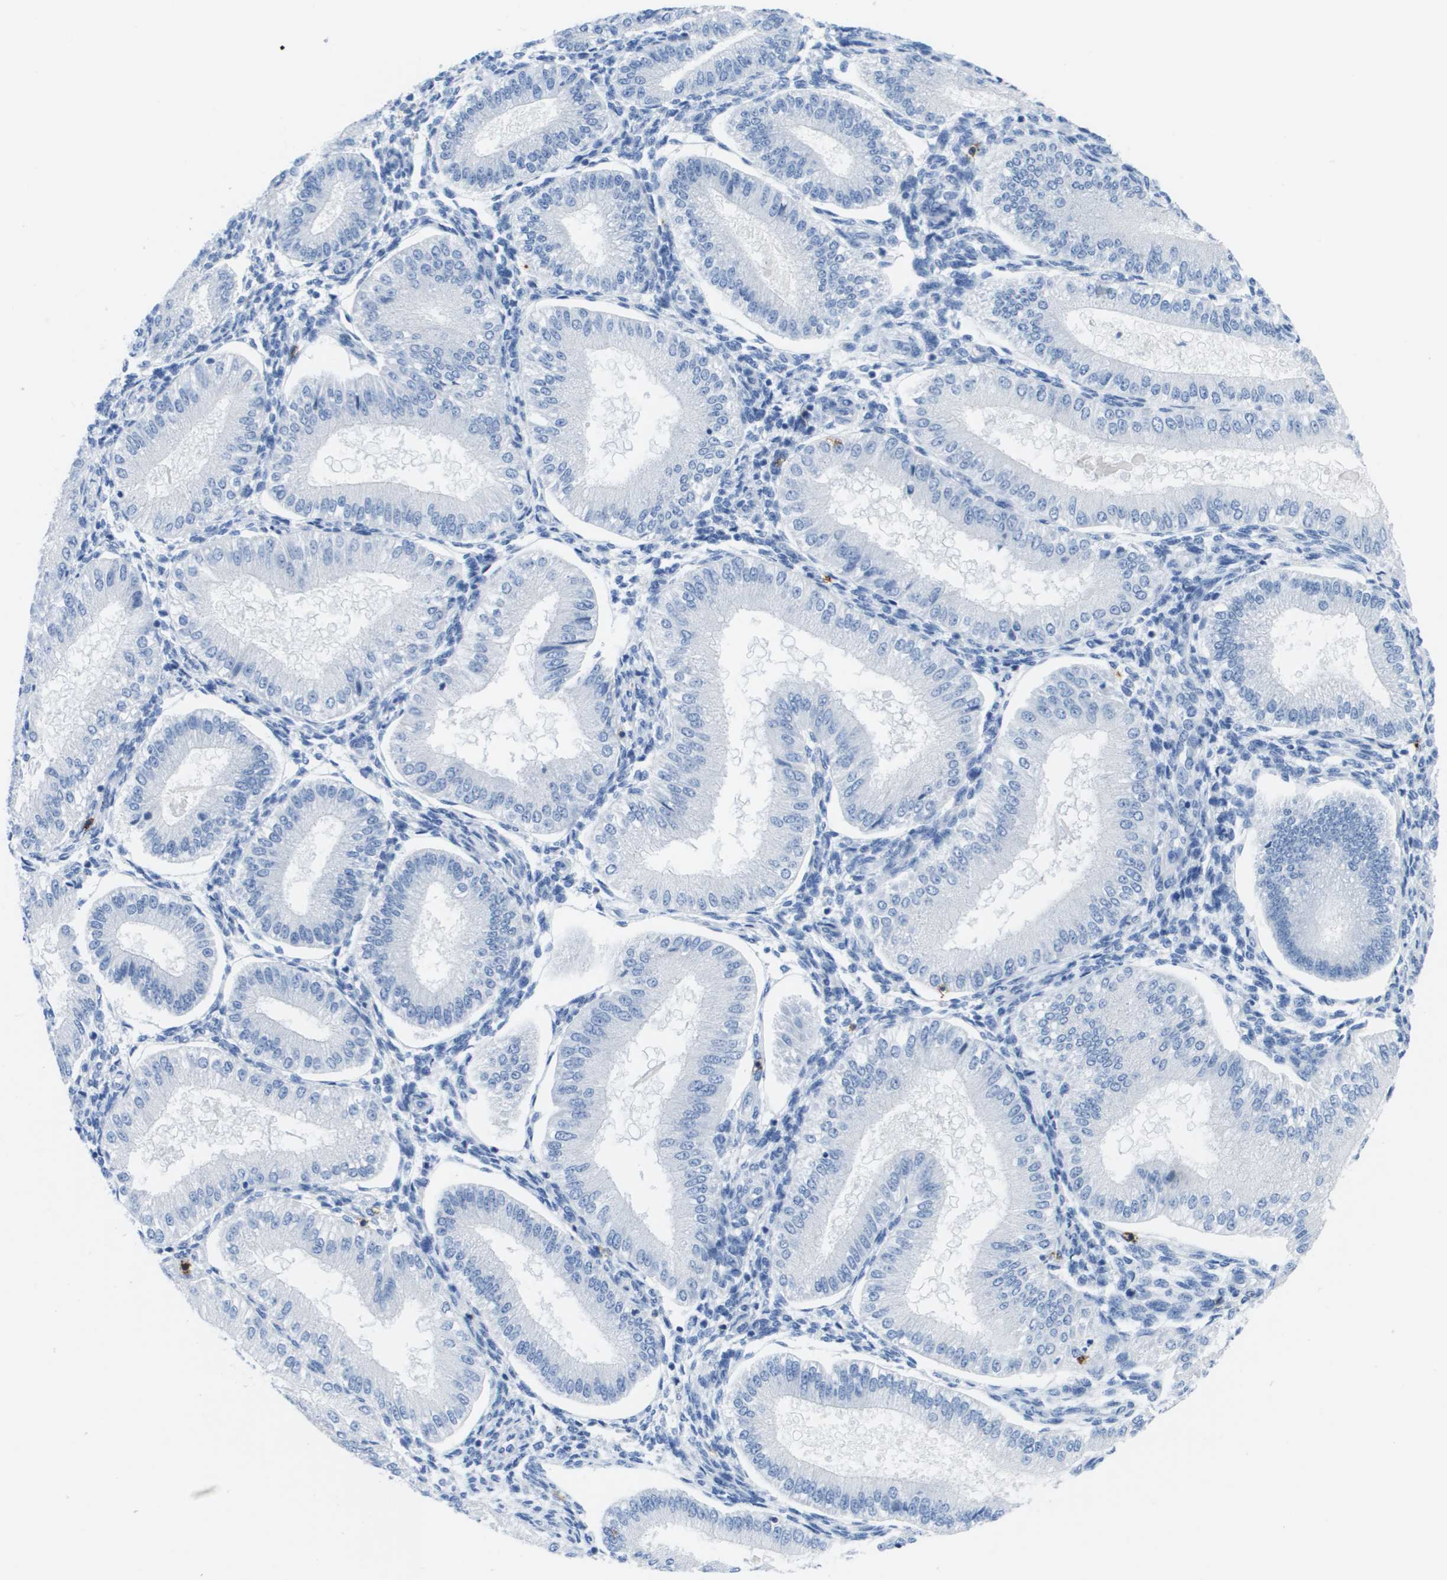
{"staining": {"intensity": "negative", "quantity": "none", "location": "none"}, "tissue": "endometrium", "cell_type": "Cells in endometrial stroma", "image_type": "normal", "snomed": [{"axis": "morphology", "description": "Normal tissue, NOS"}, {"axis": "topography", "description": "Endometrium"}], "caption": "A high-resolution micrograph shows immunohistochemistry staining of unremarkable endometrium, which demonstrates no significant expression in cells in endometrial stroma.", "gene": "MS4A1", "patient": {"sex": "female", "age": 39}}